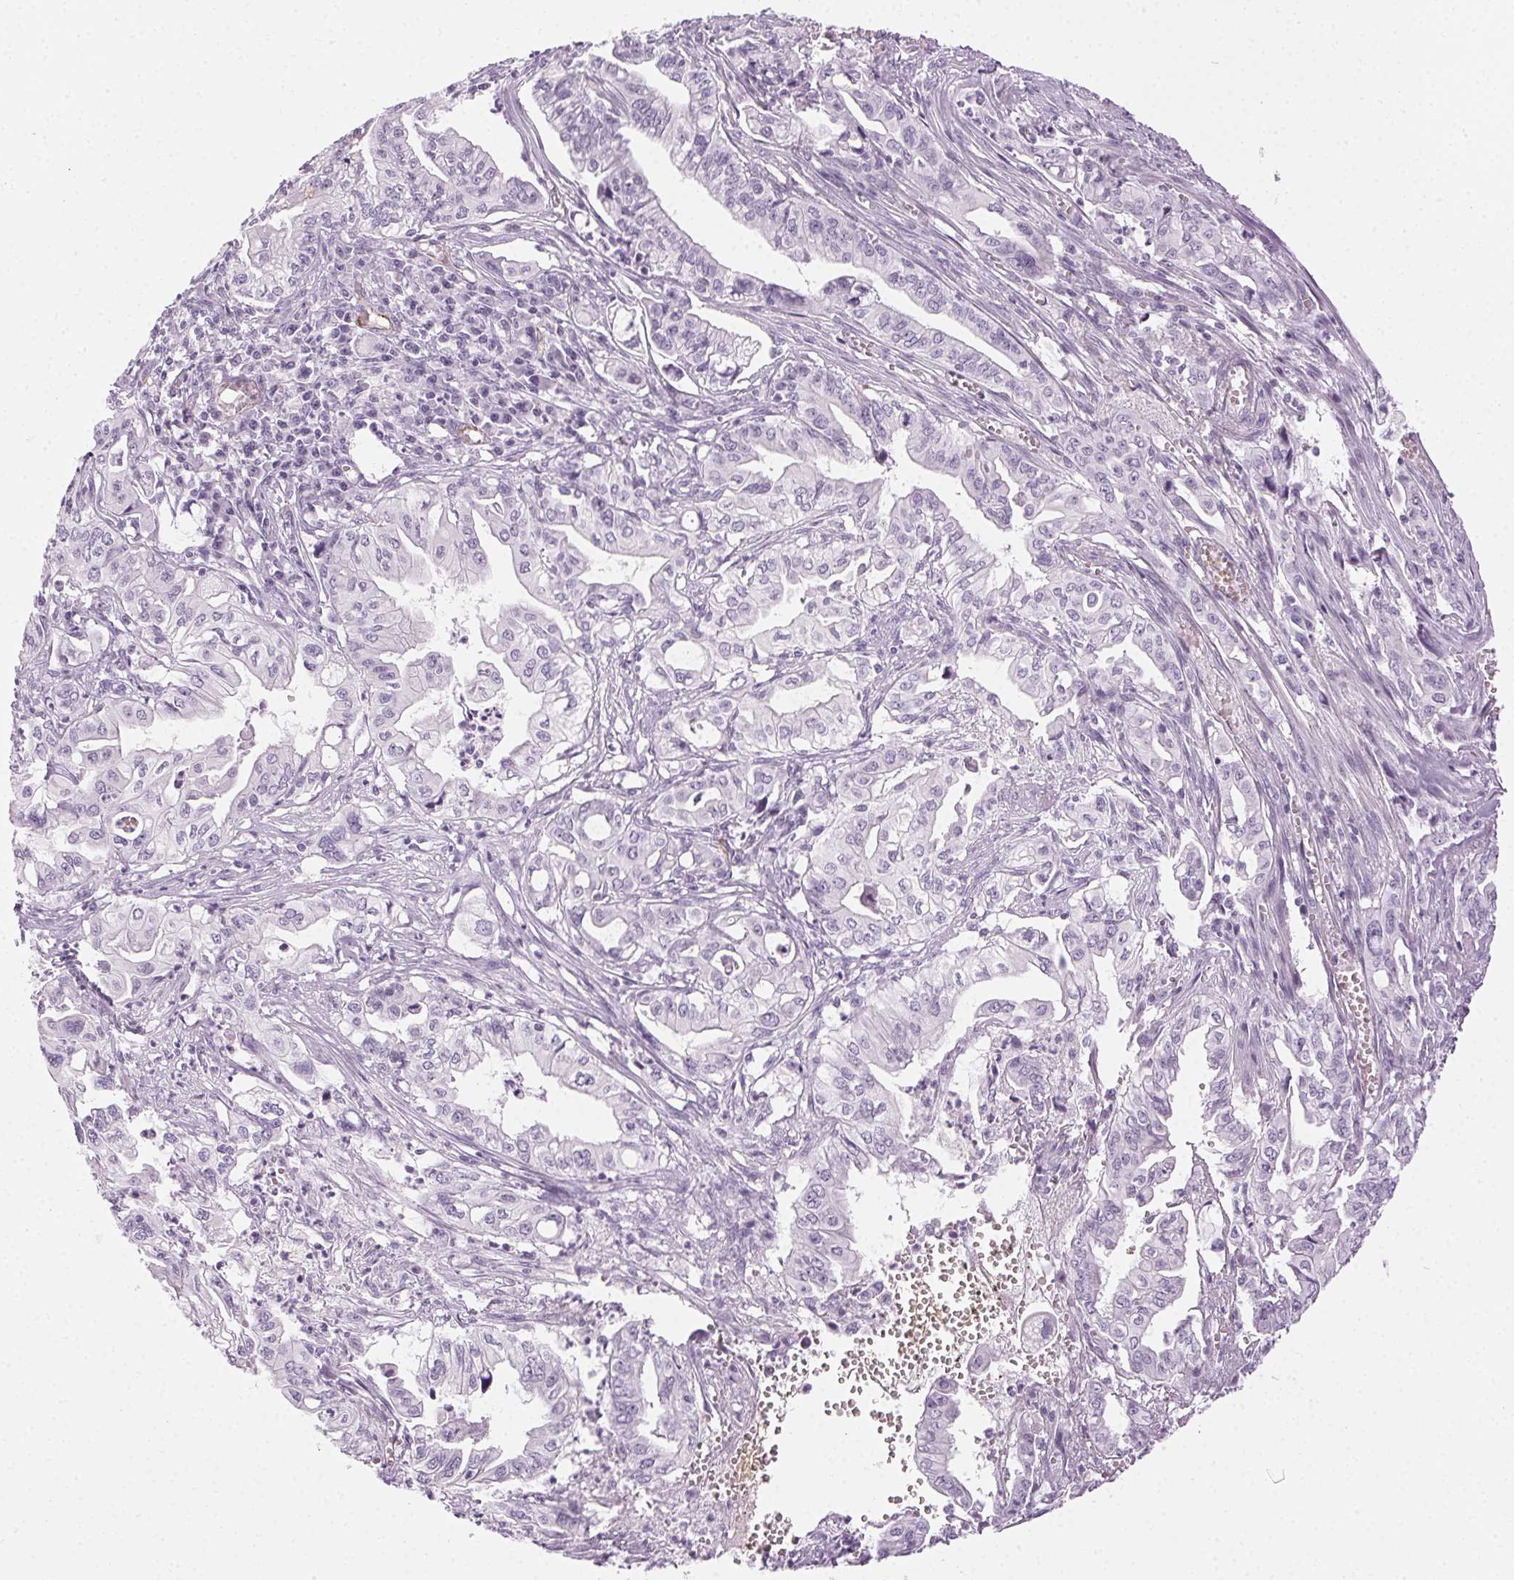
{"staining": {"intensity": "negative", "quantity": "none", "location": "none"}, "tissue": "pancreatic cancer", "cell_type": "Tumor cells", "image_type": "cancer", "snomed": [{"axis": "morphology", "description": "Adenocarcinoma, NOS"}, {"axis": "topography", "description": "Pancreas"}], "caption": "Pancreatic adenocarcinoma was stained to show a protein in brown. There is no significant staining in tumor cells. (IHC, brightfield microscopy, high magnification).", "gene": "AIF1L", "patient": {"sex": "male", "age": 68}}